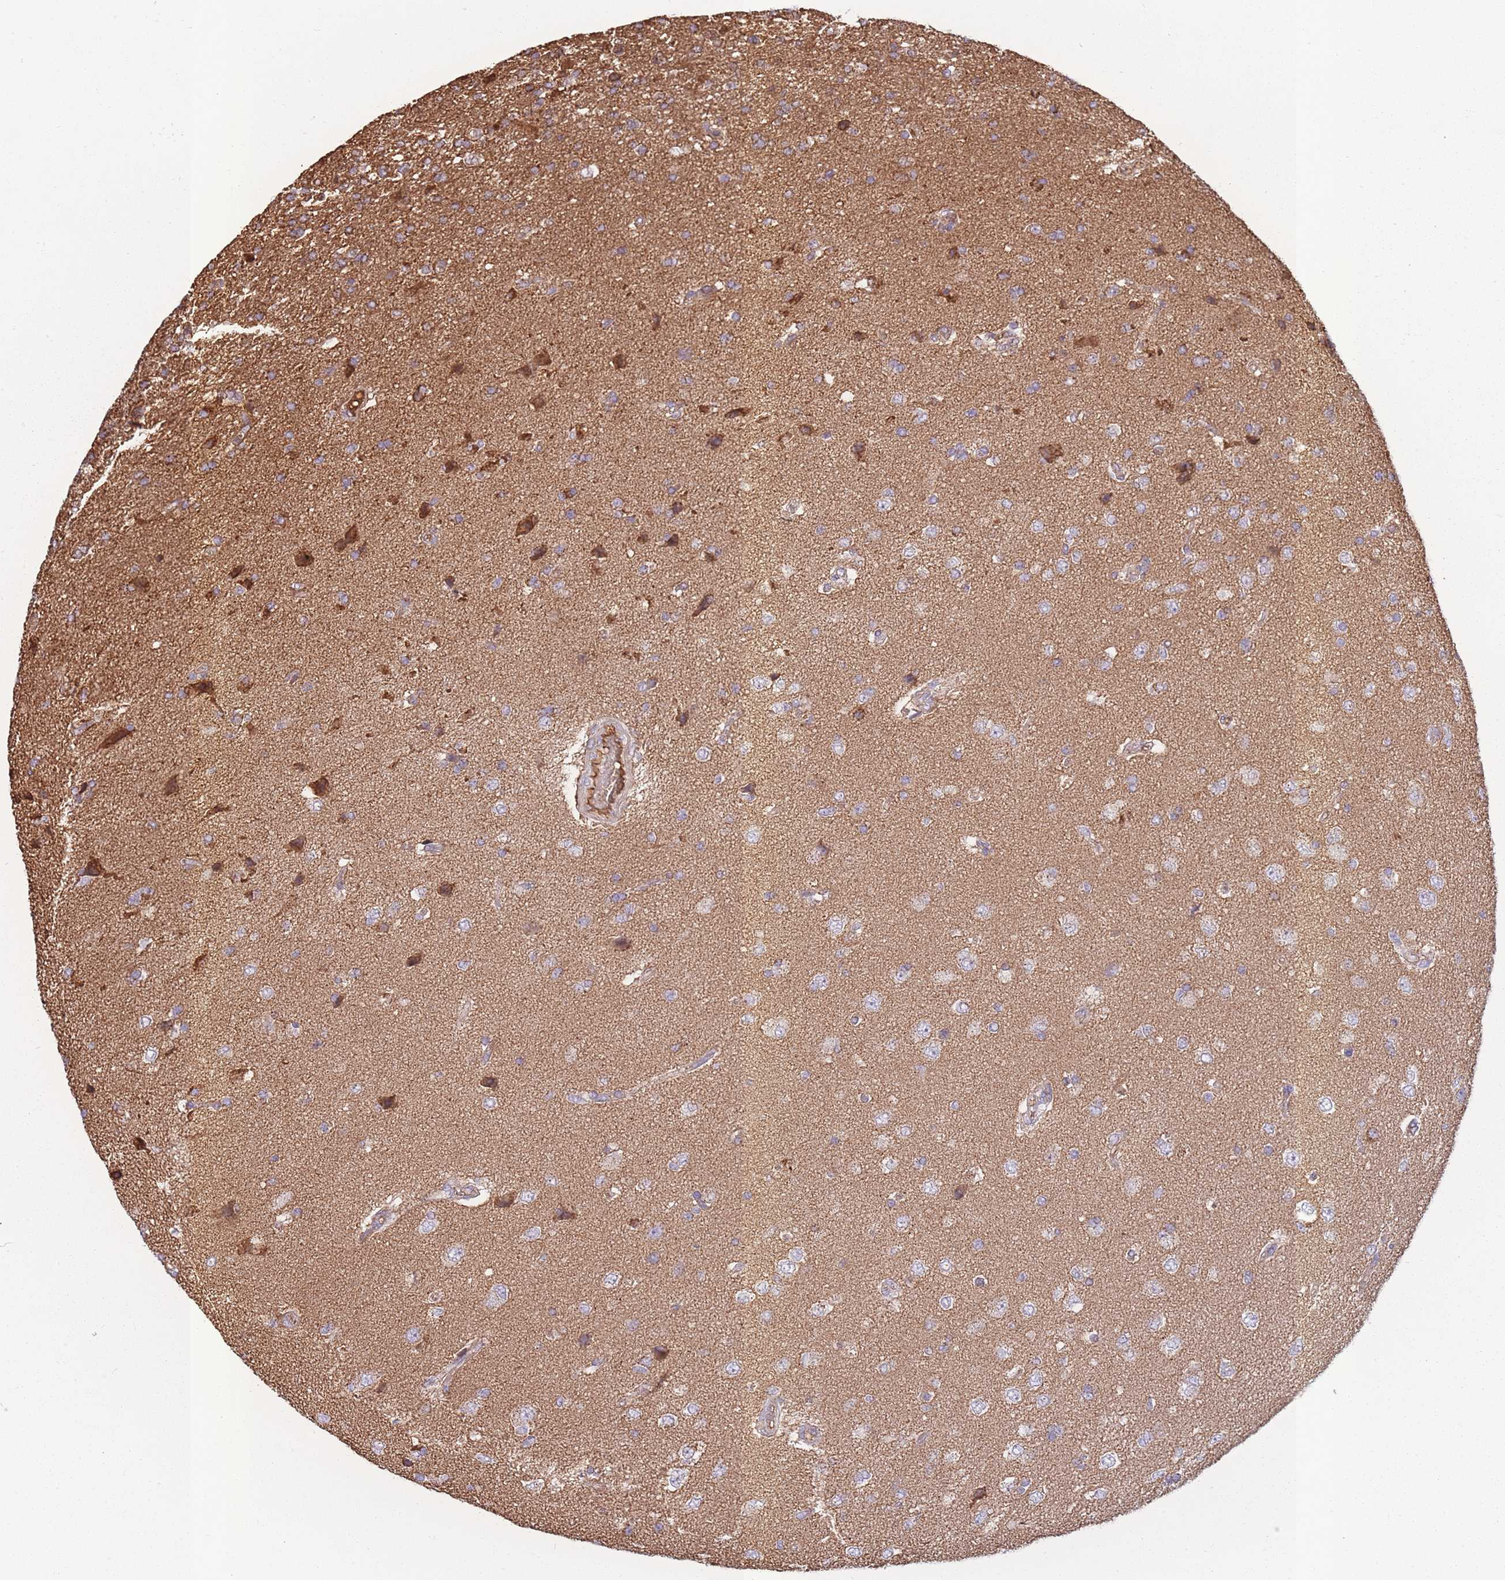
{"staining": {"intensity": "weak", "quantity": "25%-75%", "location": "cytoplasmic/membranous"}, "tissue": "glioma", "cell_type": "Tumor cells", "image_type": "cancer", "snomed": [{"axis": "morphology", "description": "Glioma, malignant, High grade"}, {"axis": "topography", "description": "Brain"}], "caption": "Glioma stained for a protein (brown) shows weak cytoplasmic/membranous positive positivity in approximately 25%-75% of tumor cells.", "gene": "KAT2A", "patient": {"sex": "male", "age": 56}}